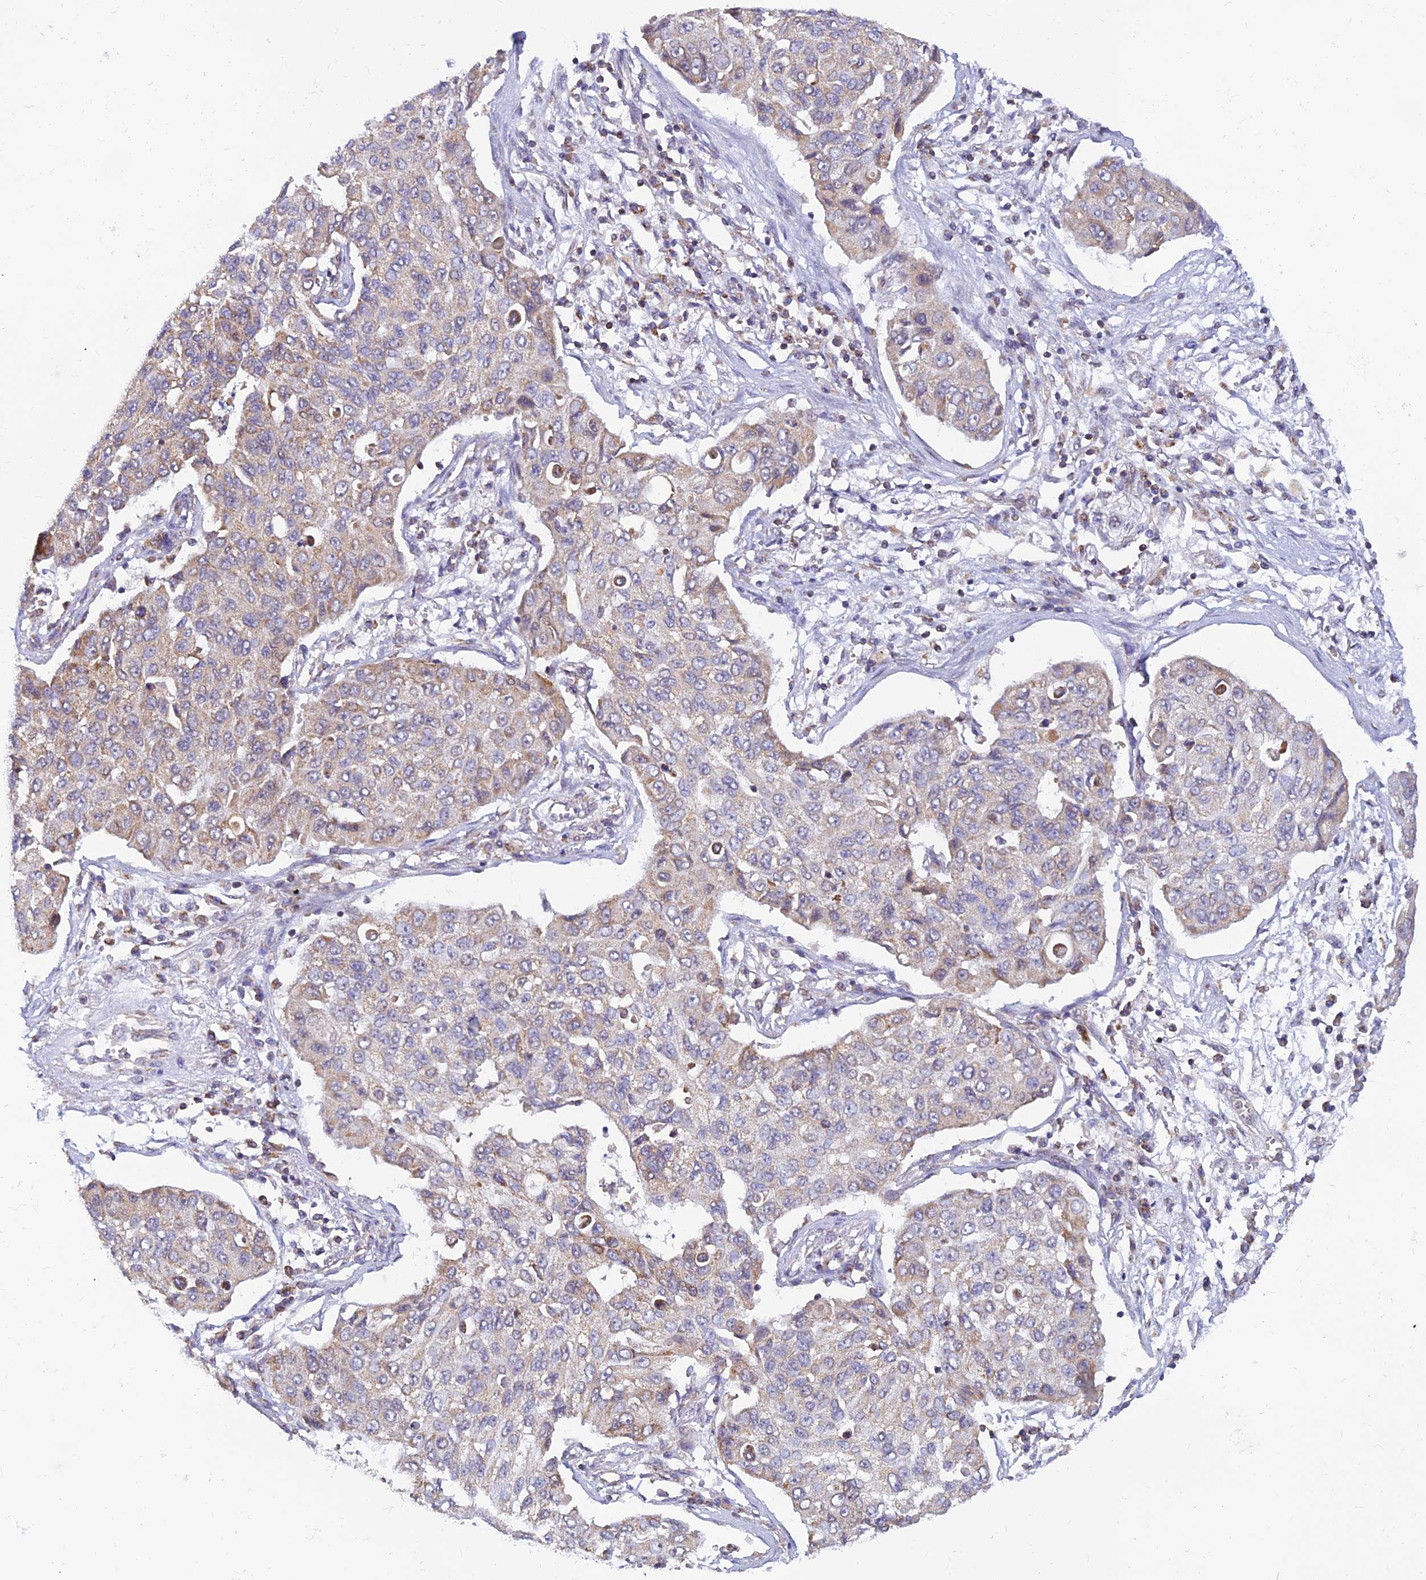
{"staining": {"intensity": "weak", "quantity": "<25%", "location": "cytoplasmic/membranous"}, "tissue": "lung cancer", "cell_type": "Tumor cells", "image_type": "cancer", "snomed": [{"axis": "morphology", "description": "Squamous cell carcinoma, NOS"}, {"axis": "topography", "description": "Lung"}], "caption": "Photomicrograph shows no protein expression in tumor cells of squamous cell carcinoma (lung) tissue. Nuclei are stained in blue.", "gene": "LYSMD2", "patient": {"sex": "male", "age": 74}}